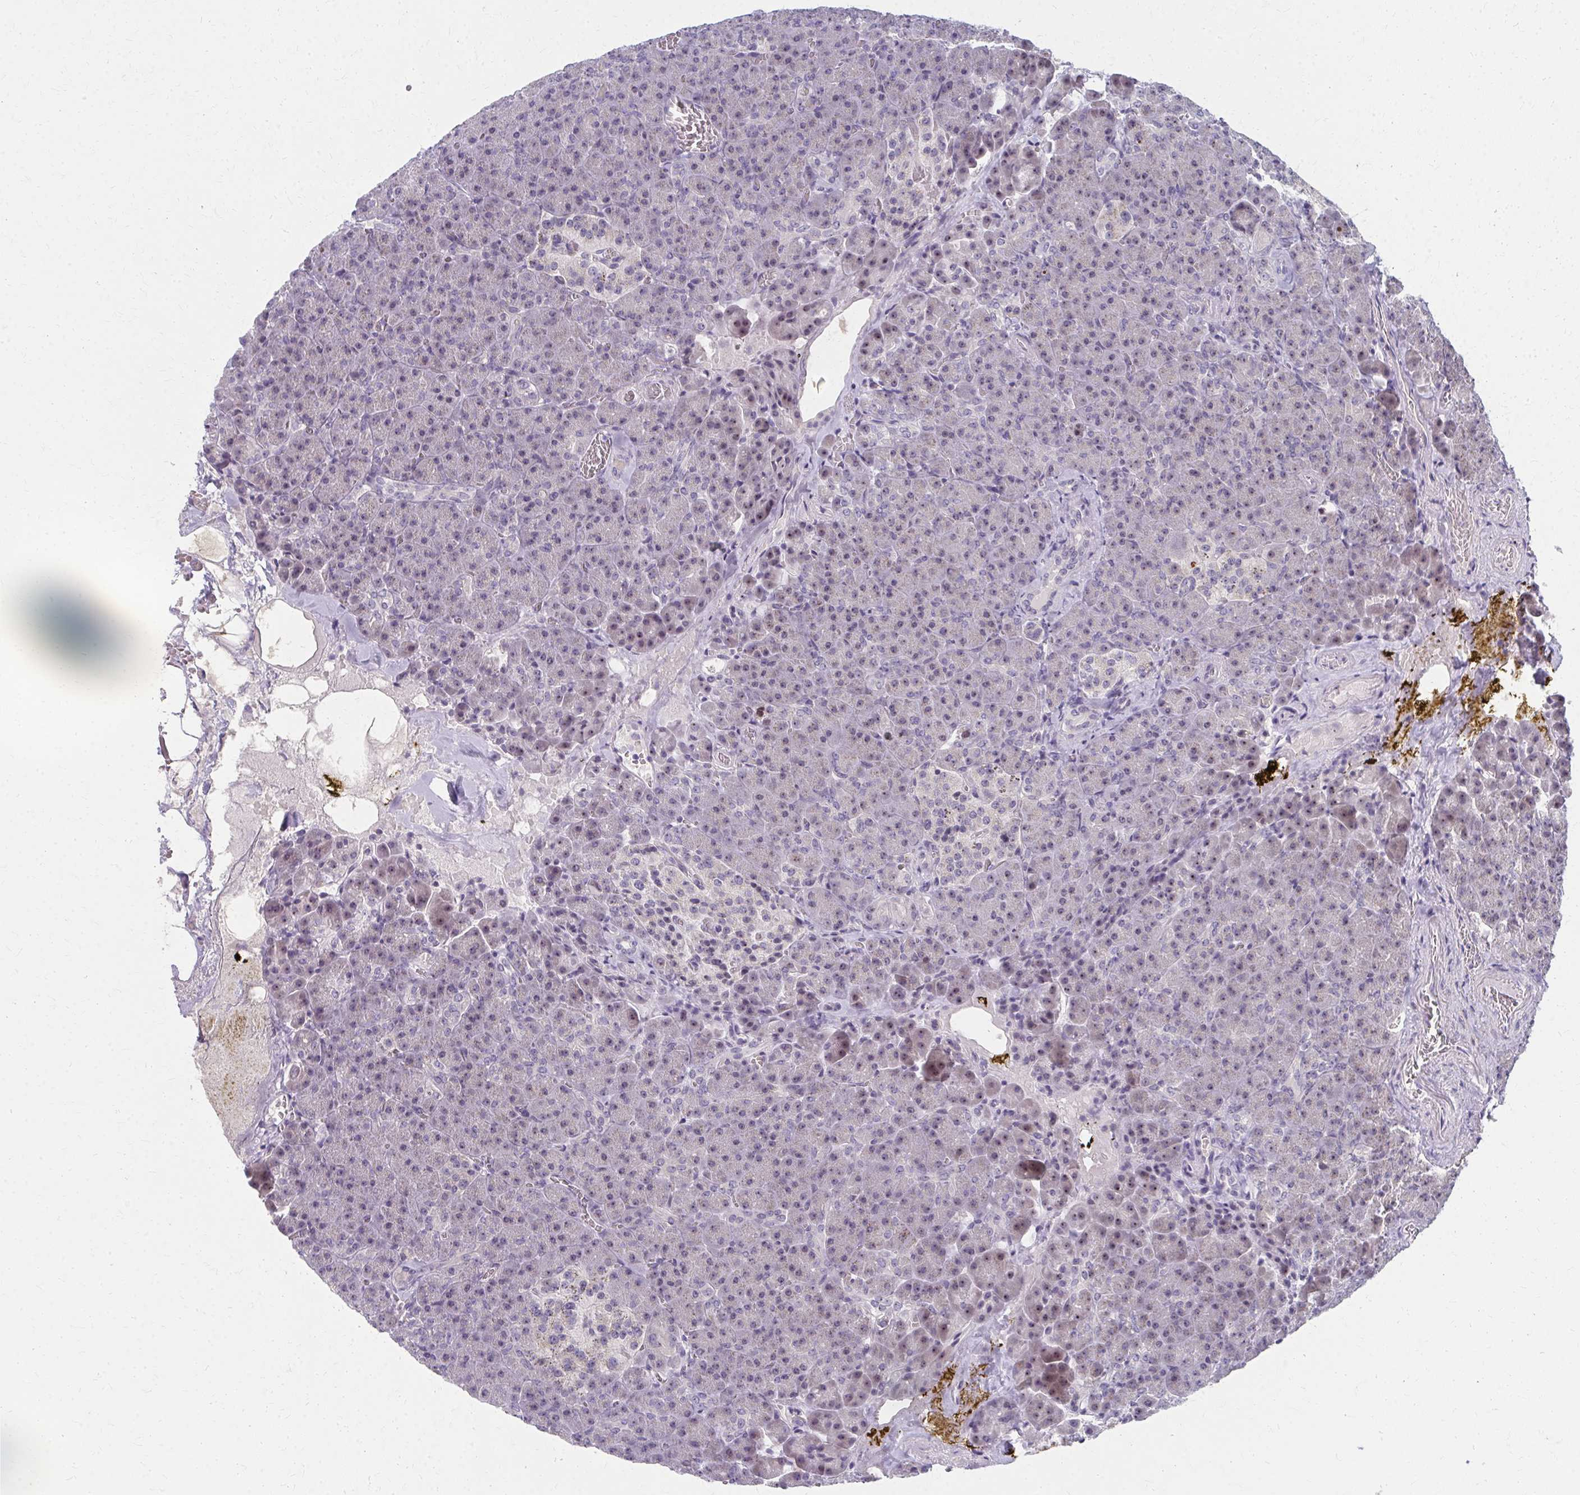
{"staining": {"intensity": "moderate", "quantity": "25%-75%", "location": "cytoplasmic/membranous,nuclear"}, "tissue": "pancreas", "cell_type": "Exocrine glandular cells", "image_type": "normal", "snomed": [{"axis": "morphology", "description": "Normal tissue, NOS"}, {"axis": "topography", "description": "Pancreas"}], "caption": "Immunohistochemistry (IHC) (DAB (3,3'-diaminobenzidine)) staining of normal human pancreas displays moderate cytoplasmic/membranous,nuclear protein expression in about 25%-75% of exocrine glandular cells. Using DAB (3,3'-diaminobenzidine) (brown) and hematoxylin (blue) stains, captured at high magnification using brightfield microscopy.", "gene": "NUDT16", "patient": {"sex": "female", "age": 74}}